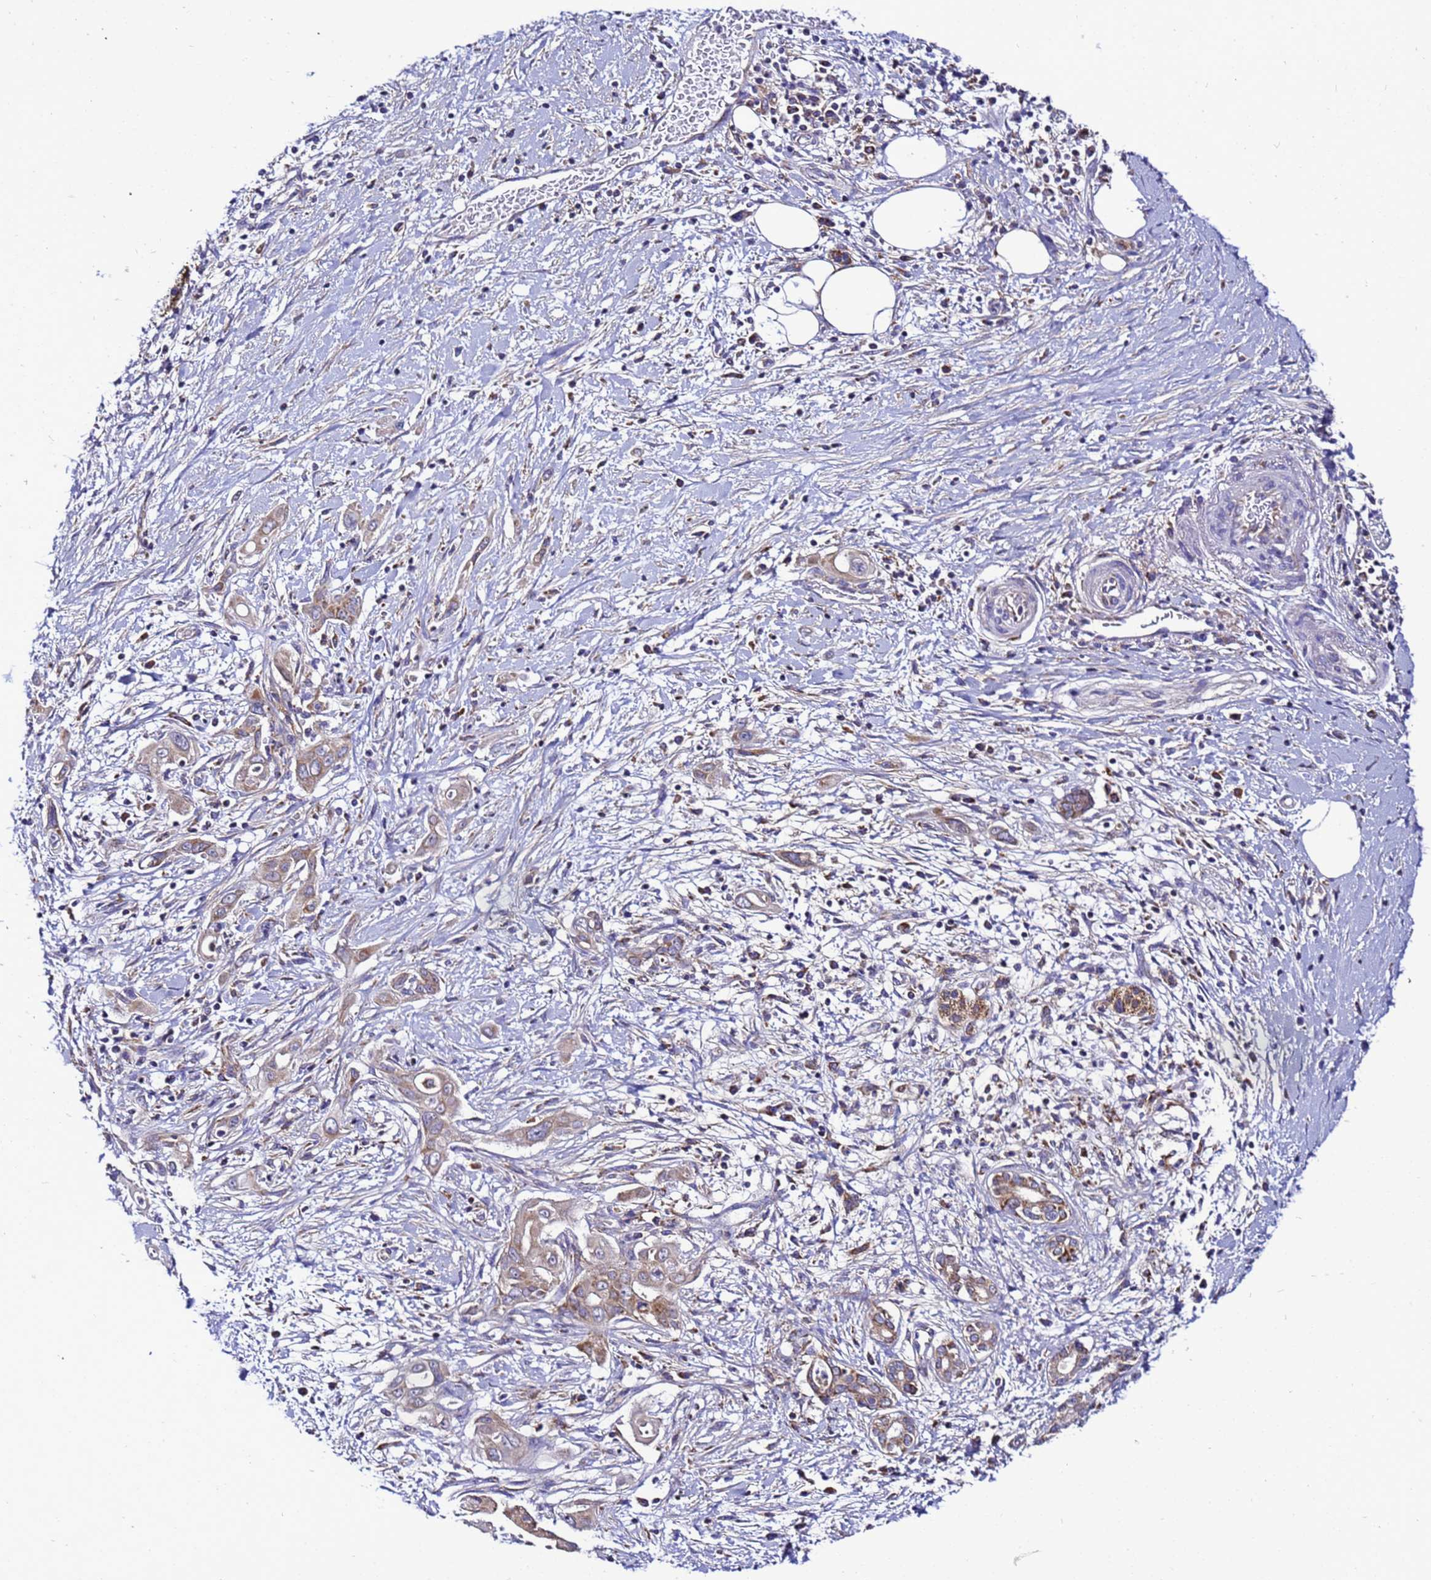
{"staining": {"intensity": "moderate", "quantity": ">75%", "location": "cytoplasmic/membranous"}, "tissue": "pancreatic cancer", "cell_type": "Tumor cells", "image_type": "cancer", "snomed": [{"axis": "morphology", "description": "Adenocarcinoma, NOS"}, {"axis": "topography", "description": "Pancreas"}], "caption": "High-magnification brightfield microscopy of adenocarcinoma (pancreatic) stained with DAB (brown) and counterstained with hematoxylin (blue). tumor cells exhibit moderate cytoplasmic/membranous expression is appreciated in approximately>75% of cells.", "gene": "HIGD2A", "patient": {"sex": "male", "age": 58}}